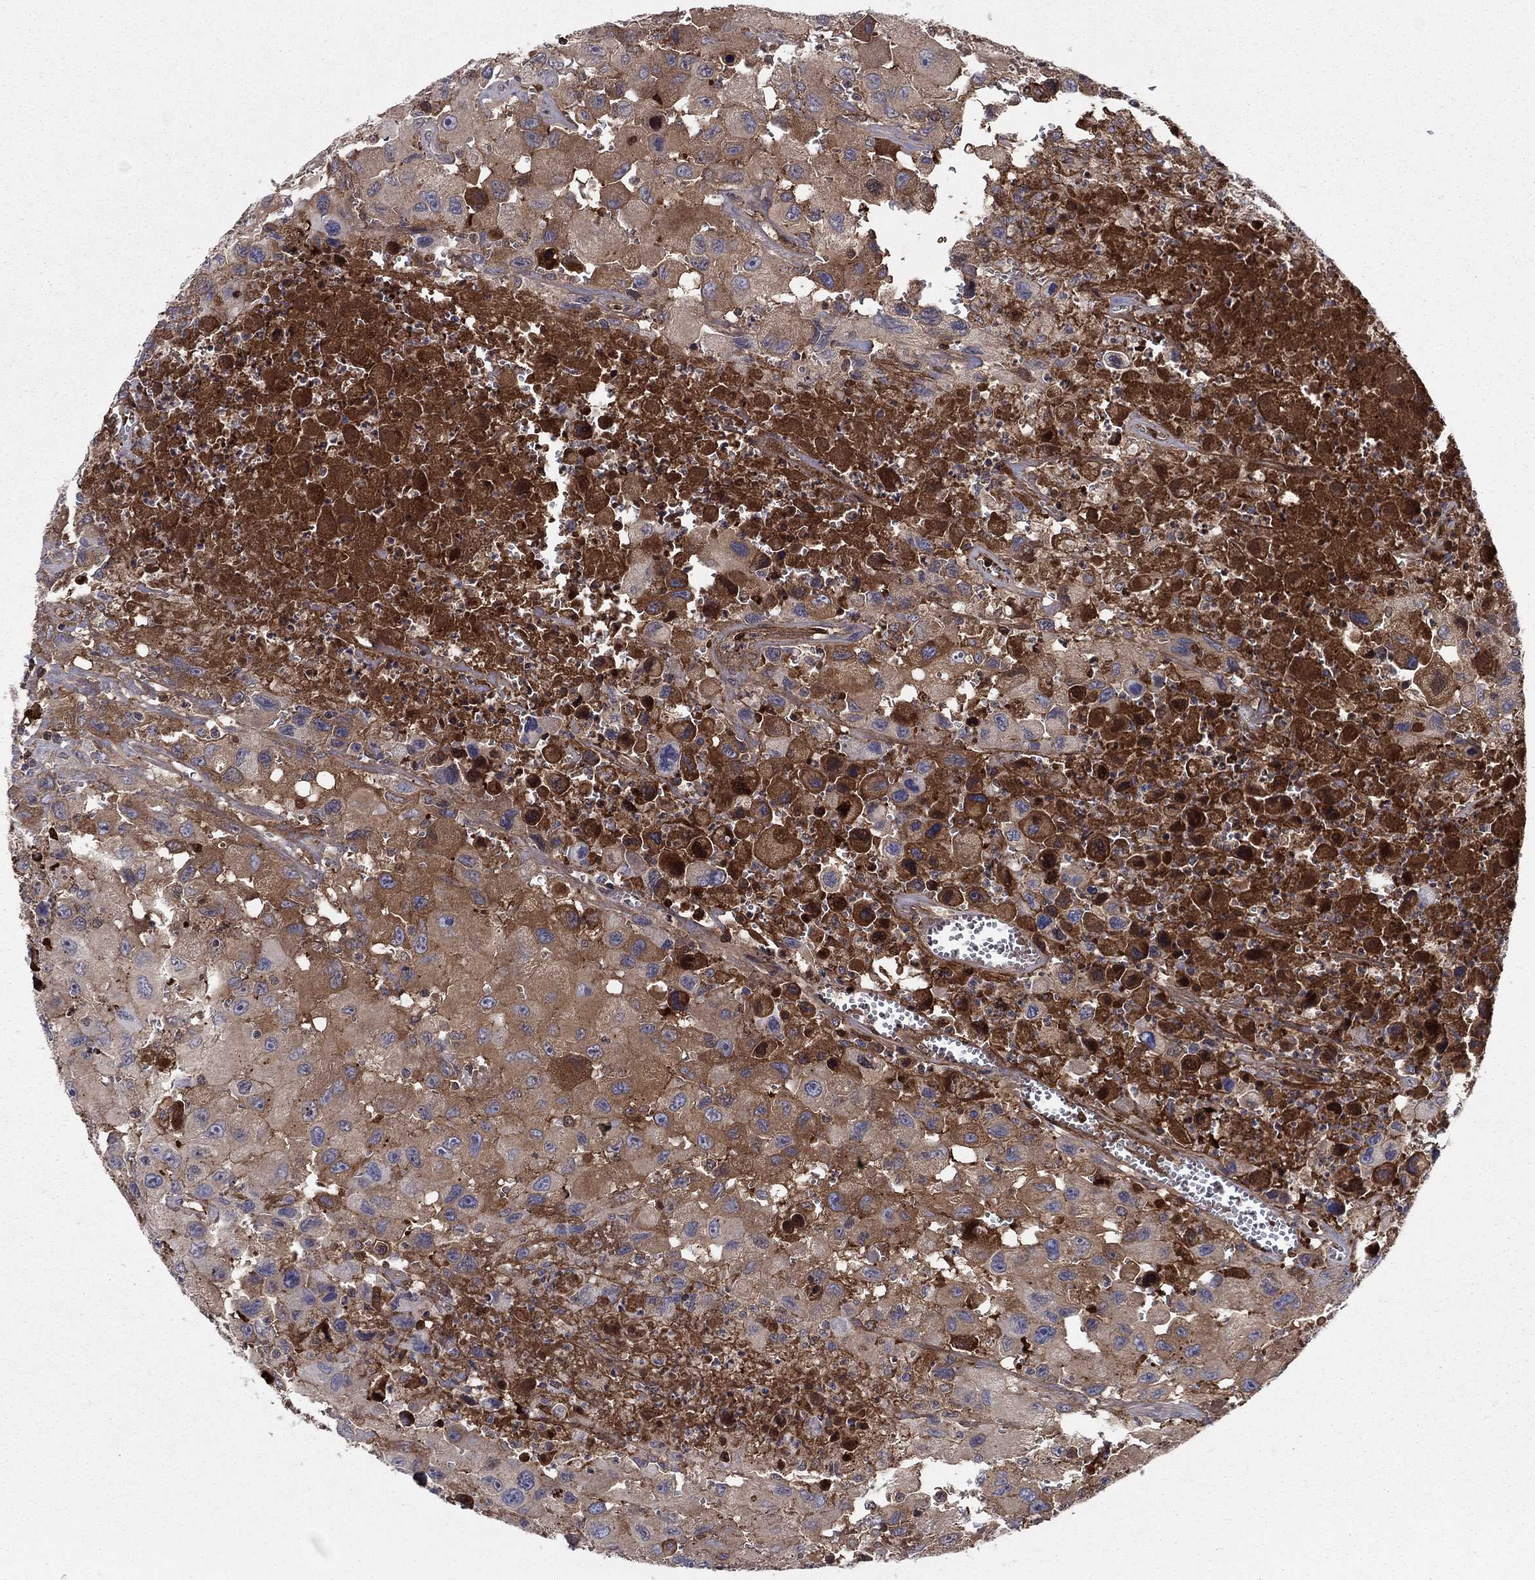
{"staining": {"intensity": "strong", "quantity": "<25%", "location": "cytoplasmic/membranous"}, "tissue": "head and neck cancer", "cell_type": "Tumor cells", "image_type": "cancer", "snomed": [{"axis": "morphology", "description": "Squamous cell carcinoma, NOS"}, {"axis": "morphology", "description": "Squamous cell carcinoma, metastatic, NOS"}, {"axis": "topography", "description": "Oral tissue"}, {"axis": "topography", "description": "Head-Neck"}], "caption": "The image exhibits immunohistochemical staining of head and neck squamous cell carcinoma. There is strong cytoplasmic/membranous positivity is appreciated in approximately <25% of tumor cells.", "gene": "HPX", "patient": {"sex": "female", "age": 85}}